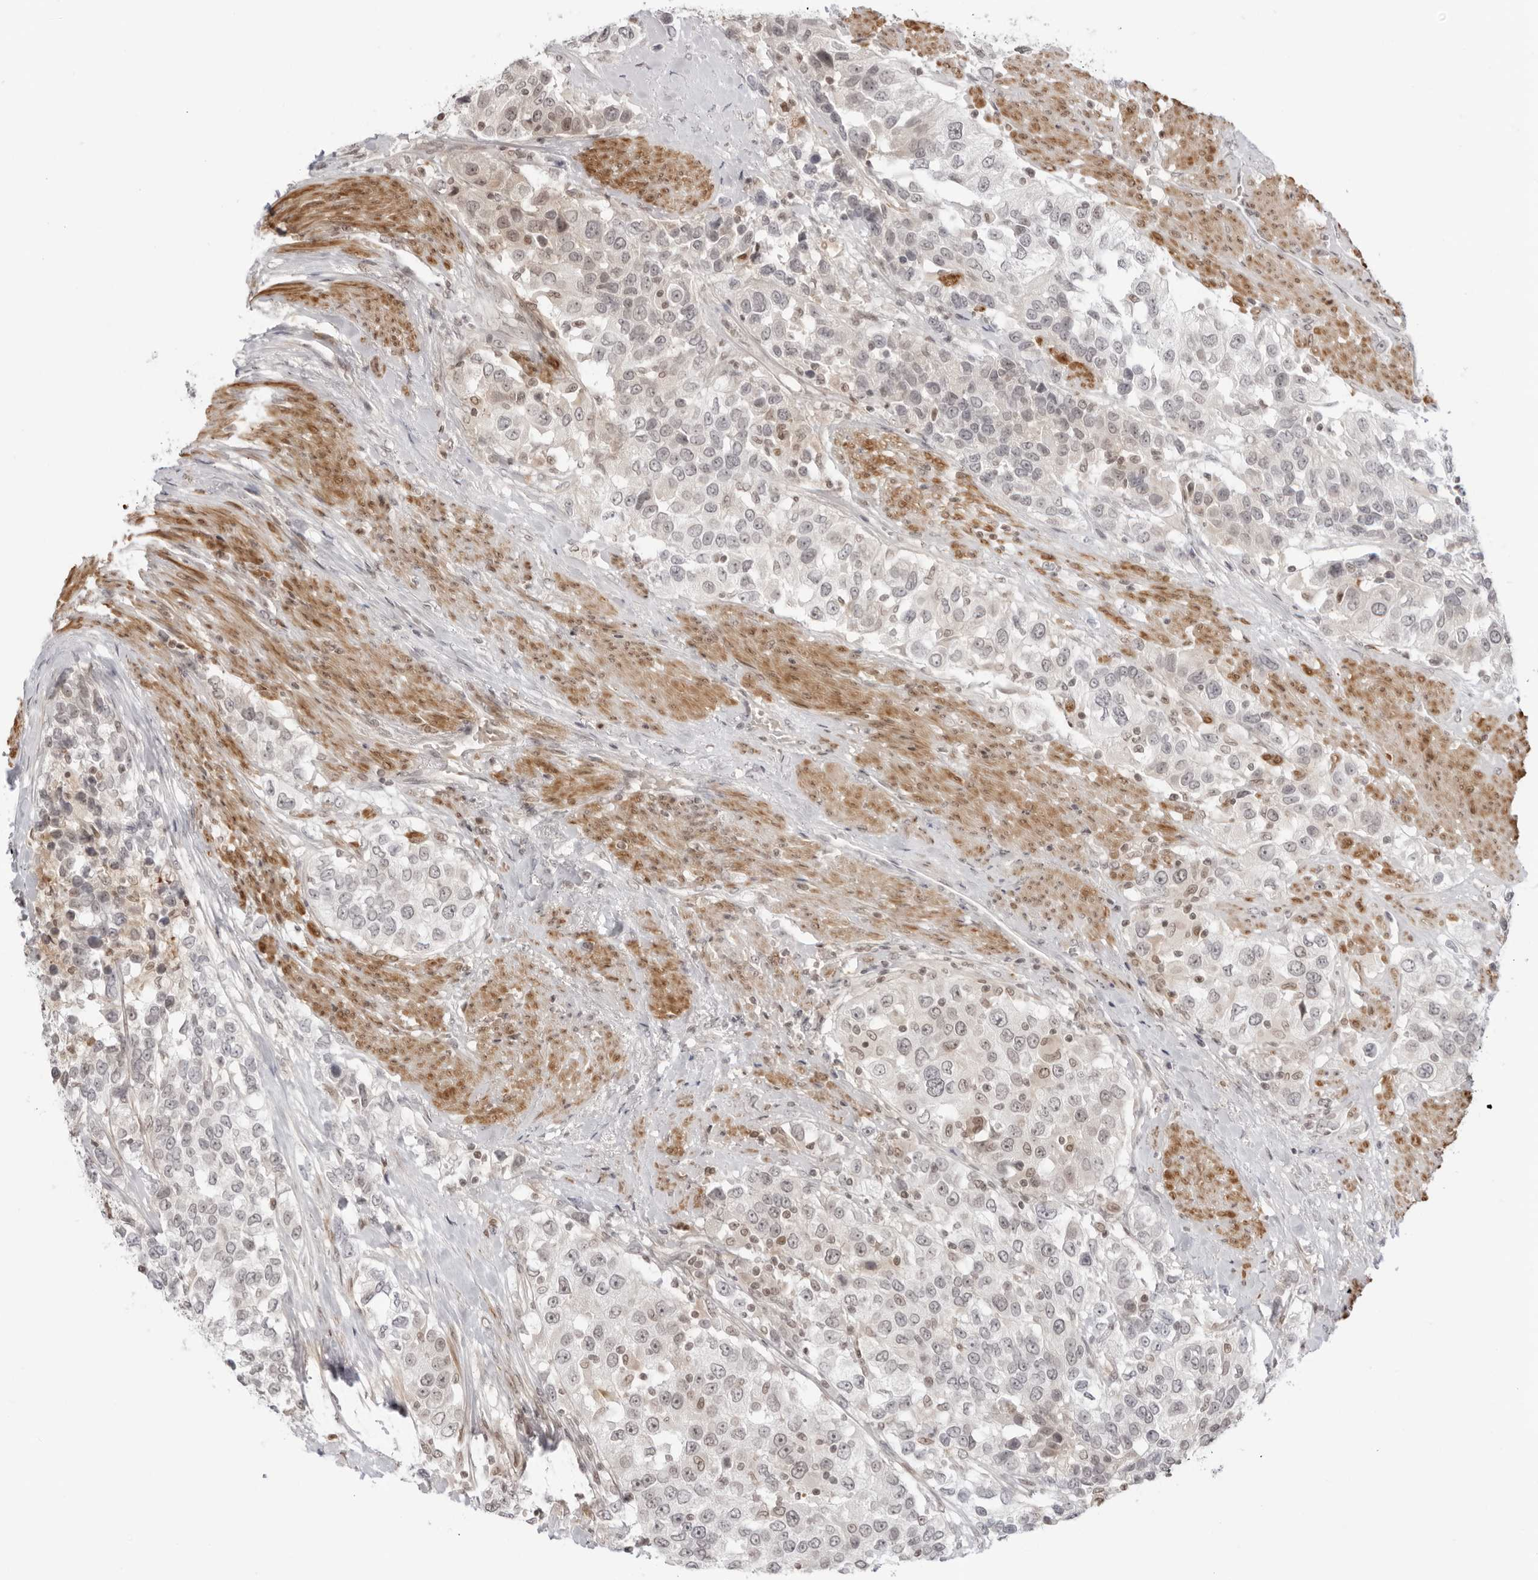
{"staining": {"intensity": "negative", "quantity": "none", "location": "none"}, "tissue": "urothelial cancer", "cell_type": "Tumor cells", "image_type": "cancer", "snomed": [{"axis": "morphology", "description": "Urothelial carcinoma, High grade"}, {"axis": "topography", "description": "Urinary bladder"}], "caption": "There is no significant positivity in tumor cells of high-grade urothelial carcinoma.", "gene": "RNF146", "patient": {"sex": "female", "age": 80}}